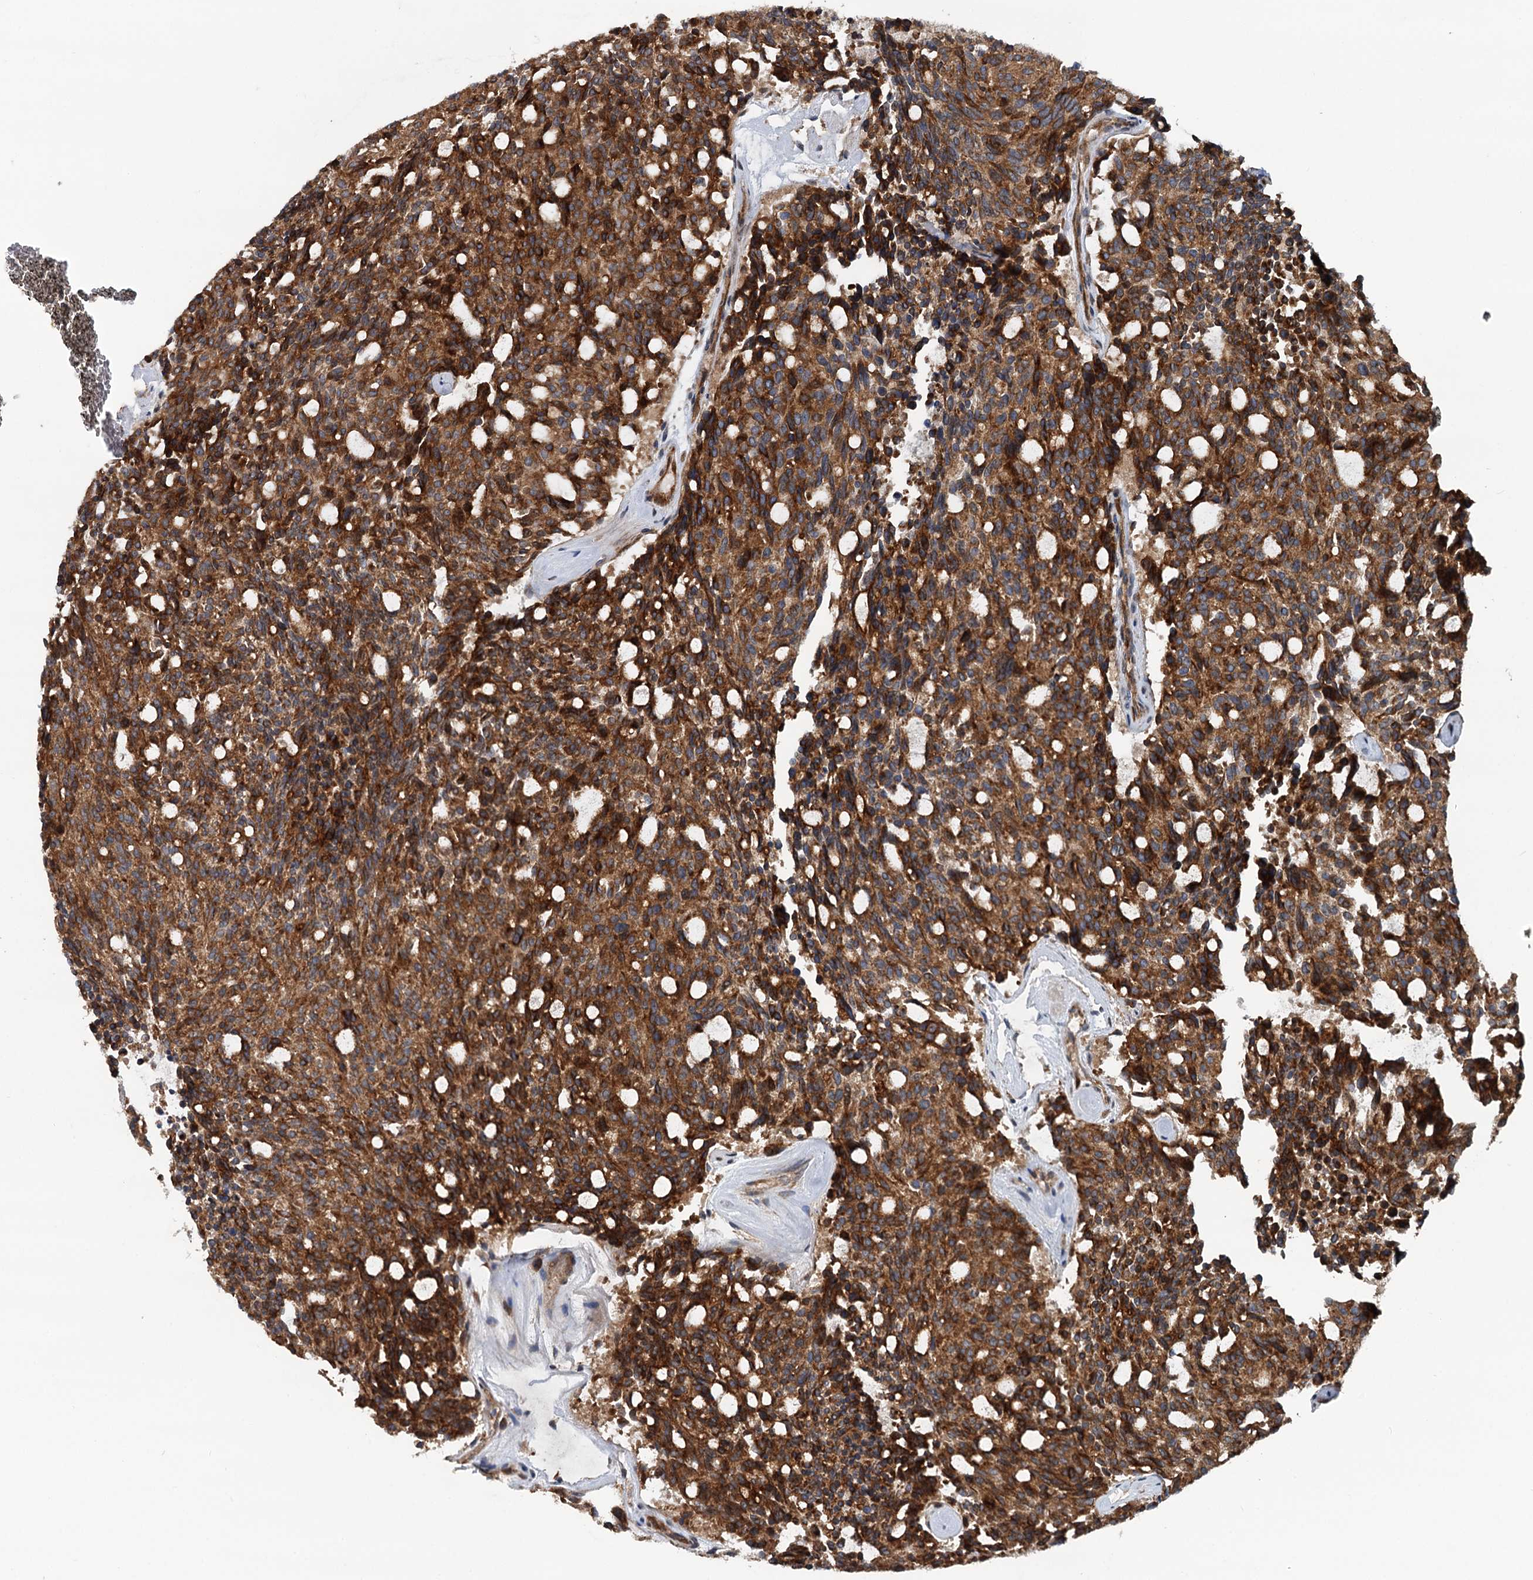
{"staining": {"intensity": "strong", "quantity": ">75%", "location": "cytoplasmic/membranous"}, "tissue": "carcinoid", "cell_type": "Tumor cells", "image_type": "cancer", "snomed": [{"axis": "morphology", "description": "Carcinoid, malignant, NOS"}, {"axis": "topography", "description": "Pancreas"}], "caption": "Brown immunohistochemical staining in carcinoid reveals strong cytoplasmic/membranous positivity in about >75% of tumor cells.", "gene": "LRRK2", "patient": {"sex": "female", "age": 54}}